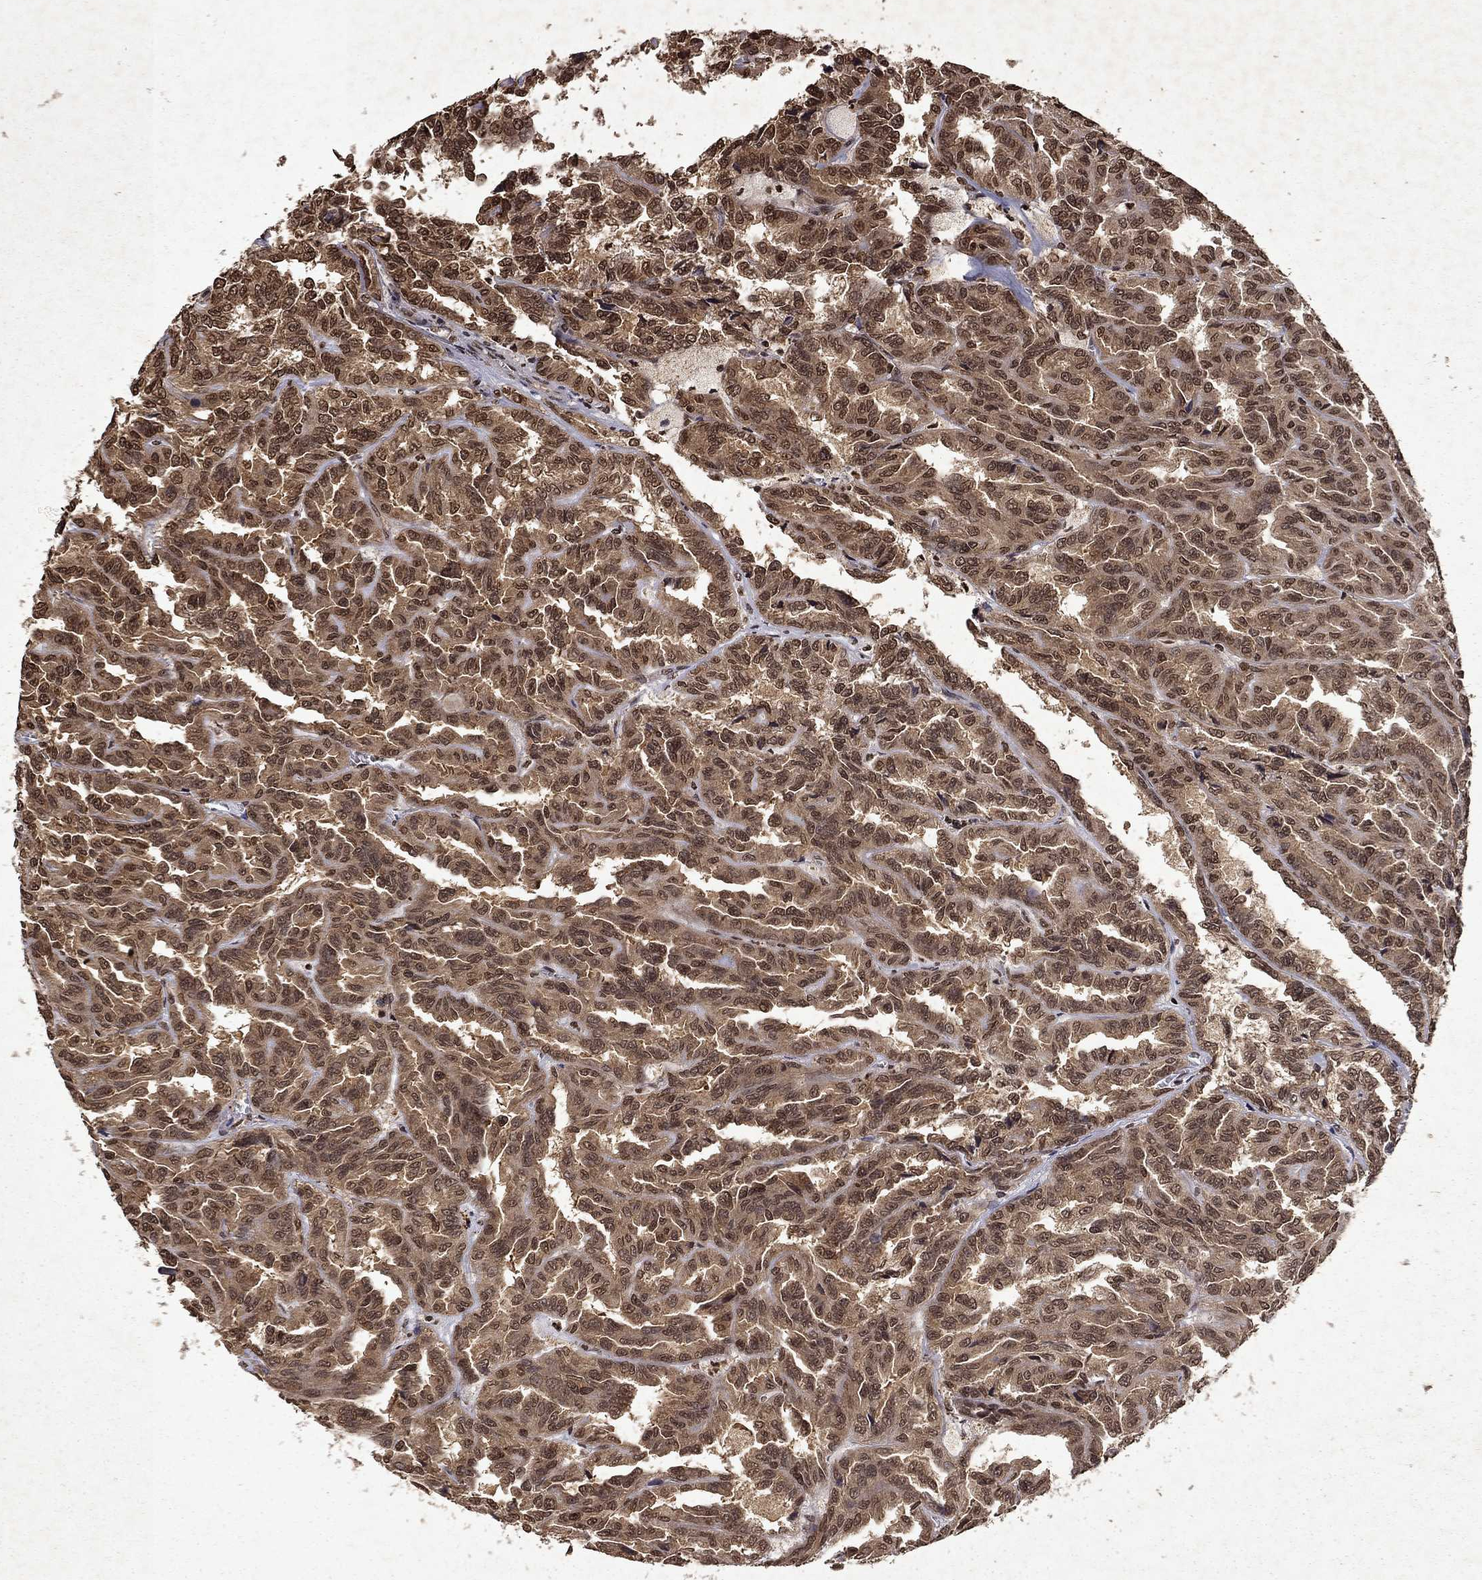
{"staining": {"intensity": "moderate", "quantity": ">75%", "location": "cytoplasmic/membranous,nuclear"}, "tissue": "renal cancer", "cell_type": "Tumor cells", "image_type": "cancer", "snomed": [{"axis": "morphology", "description": "Adenocarcinoma, NOS"}, {"axis": "topography", "description": "Kidney"}], "caption": "Immunohistochemical staining of renal cancer displays medium levels of moderate cytoplasmic/membranous and nuclear staining in approximately >75% of tumor cells. Using DAB (3,3'-diaminobenzidine) (brown) and hematoxylin (blue) stains, captured at high magnification using brightfield microscopy.", "gene": "PIN4", "patient": {"sex": "male", "age": 79}}